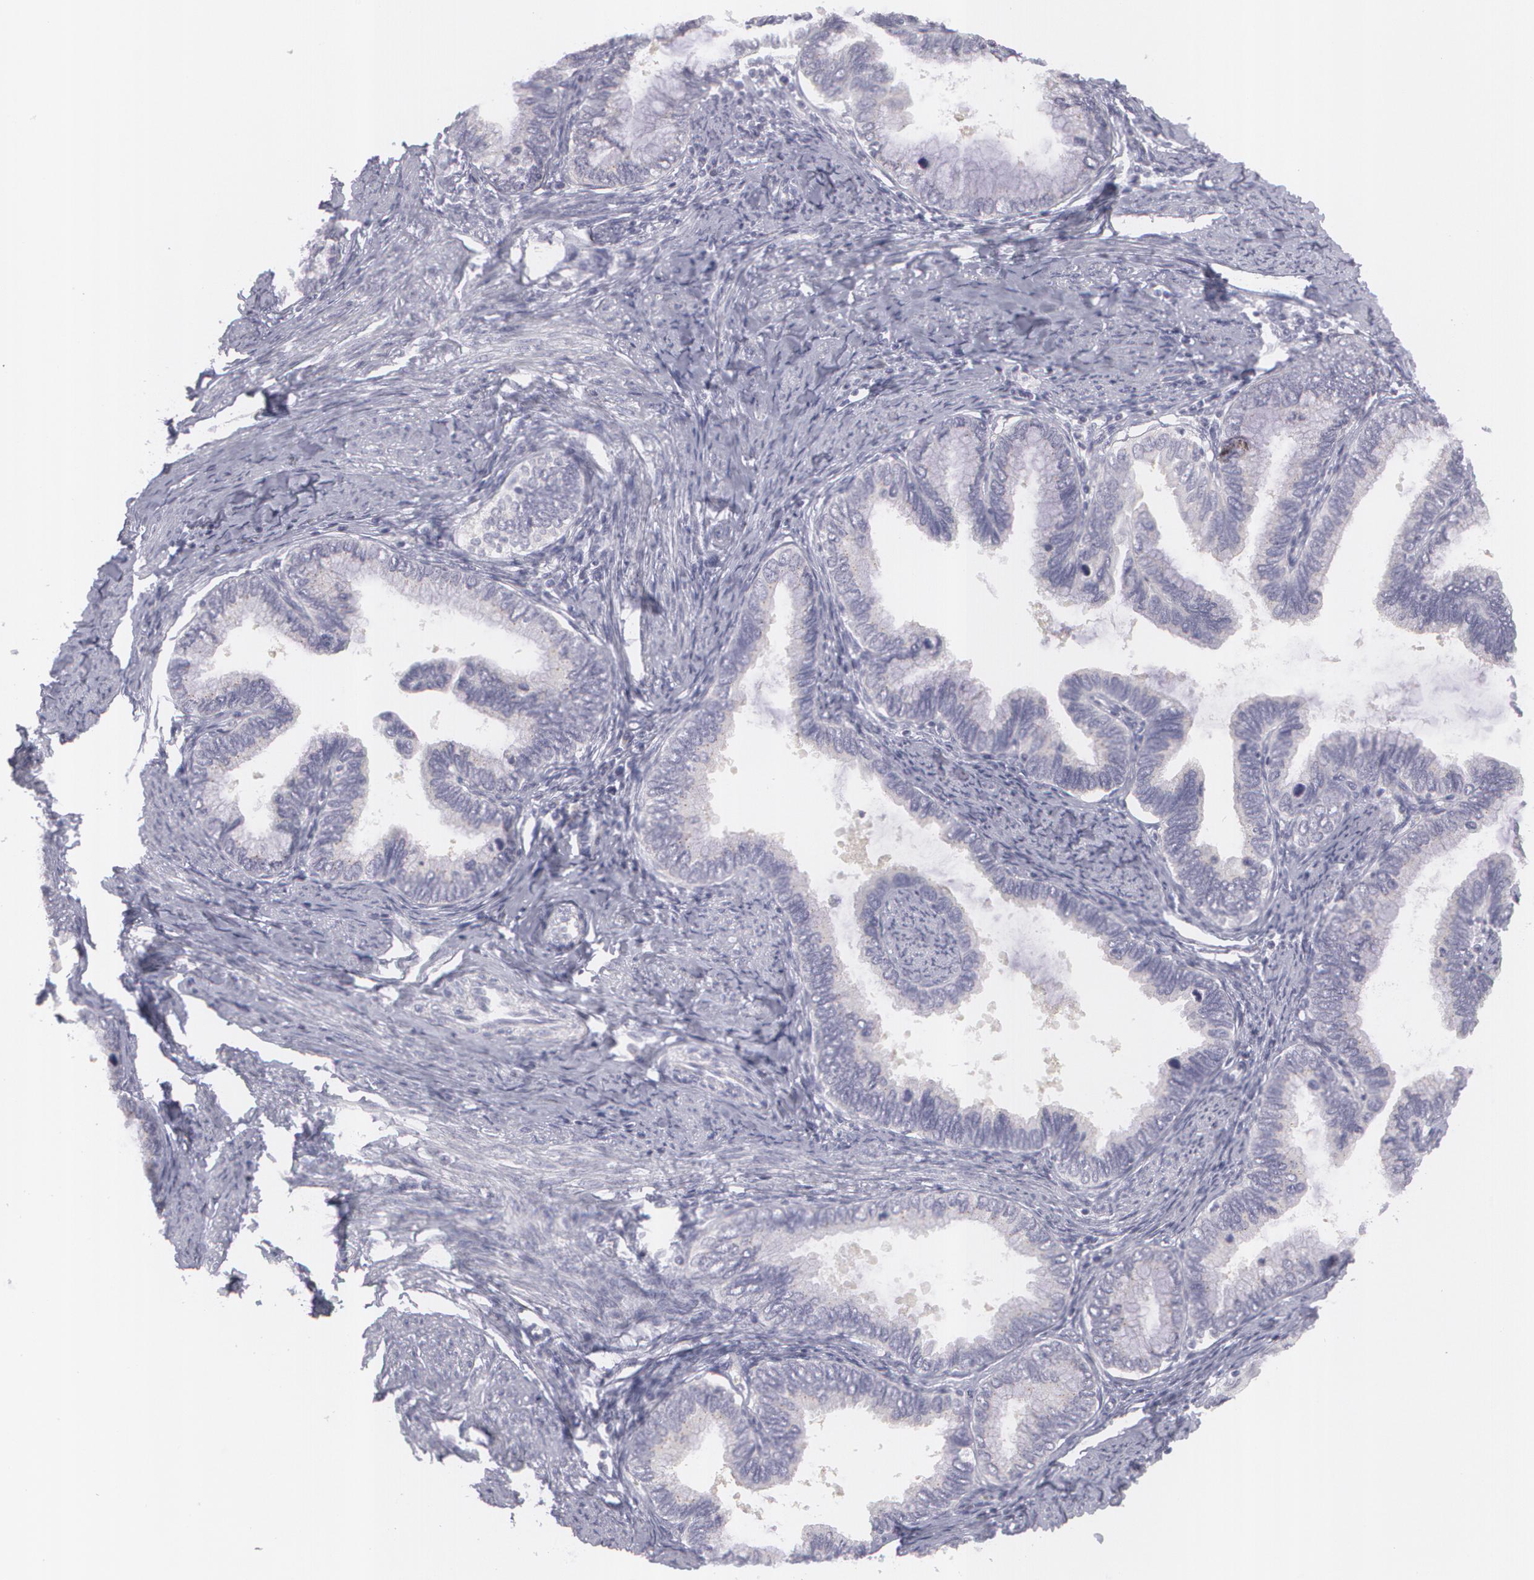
{"staining": {"intensity": "negative", "quantity": "none", "location": "none"}, "tissue": "cervical cancer", "cell_type": "Tumor cells", "image_type": "cancer", "snomed": [{"axis": "morphology", "description": "Adenocarcinoma, NOS"}, {"axis": "topography", "description": "Cervix"}], "caption": "Tumor cells show no significant expression in adenocarcinoma (cervical).", "gene": "MBNL3", "patient": {"sex": "female", "age": 49}}